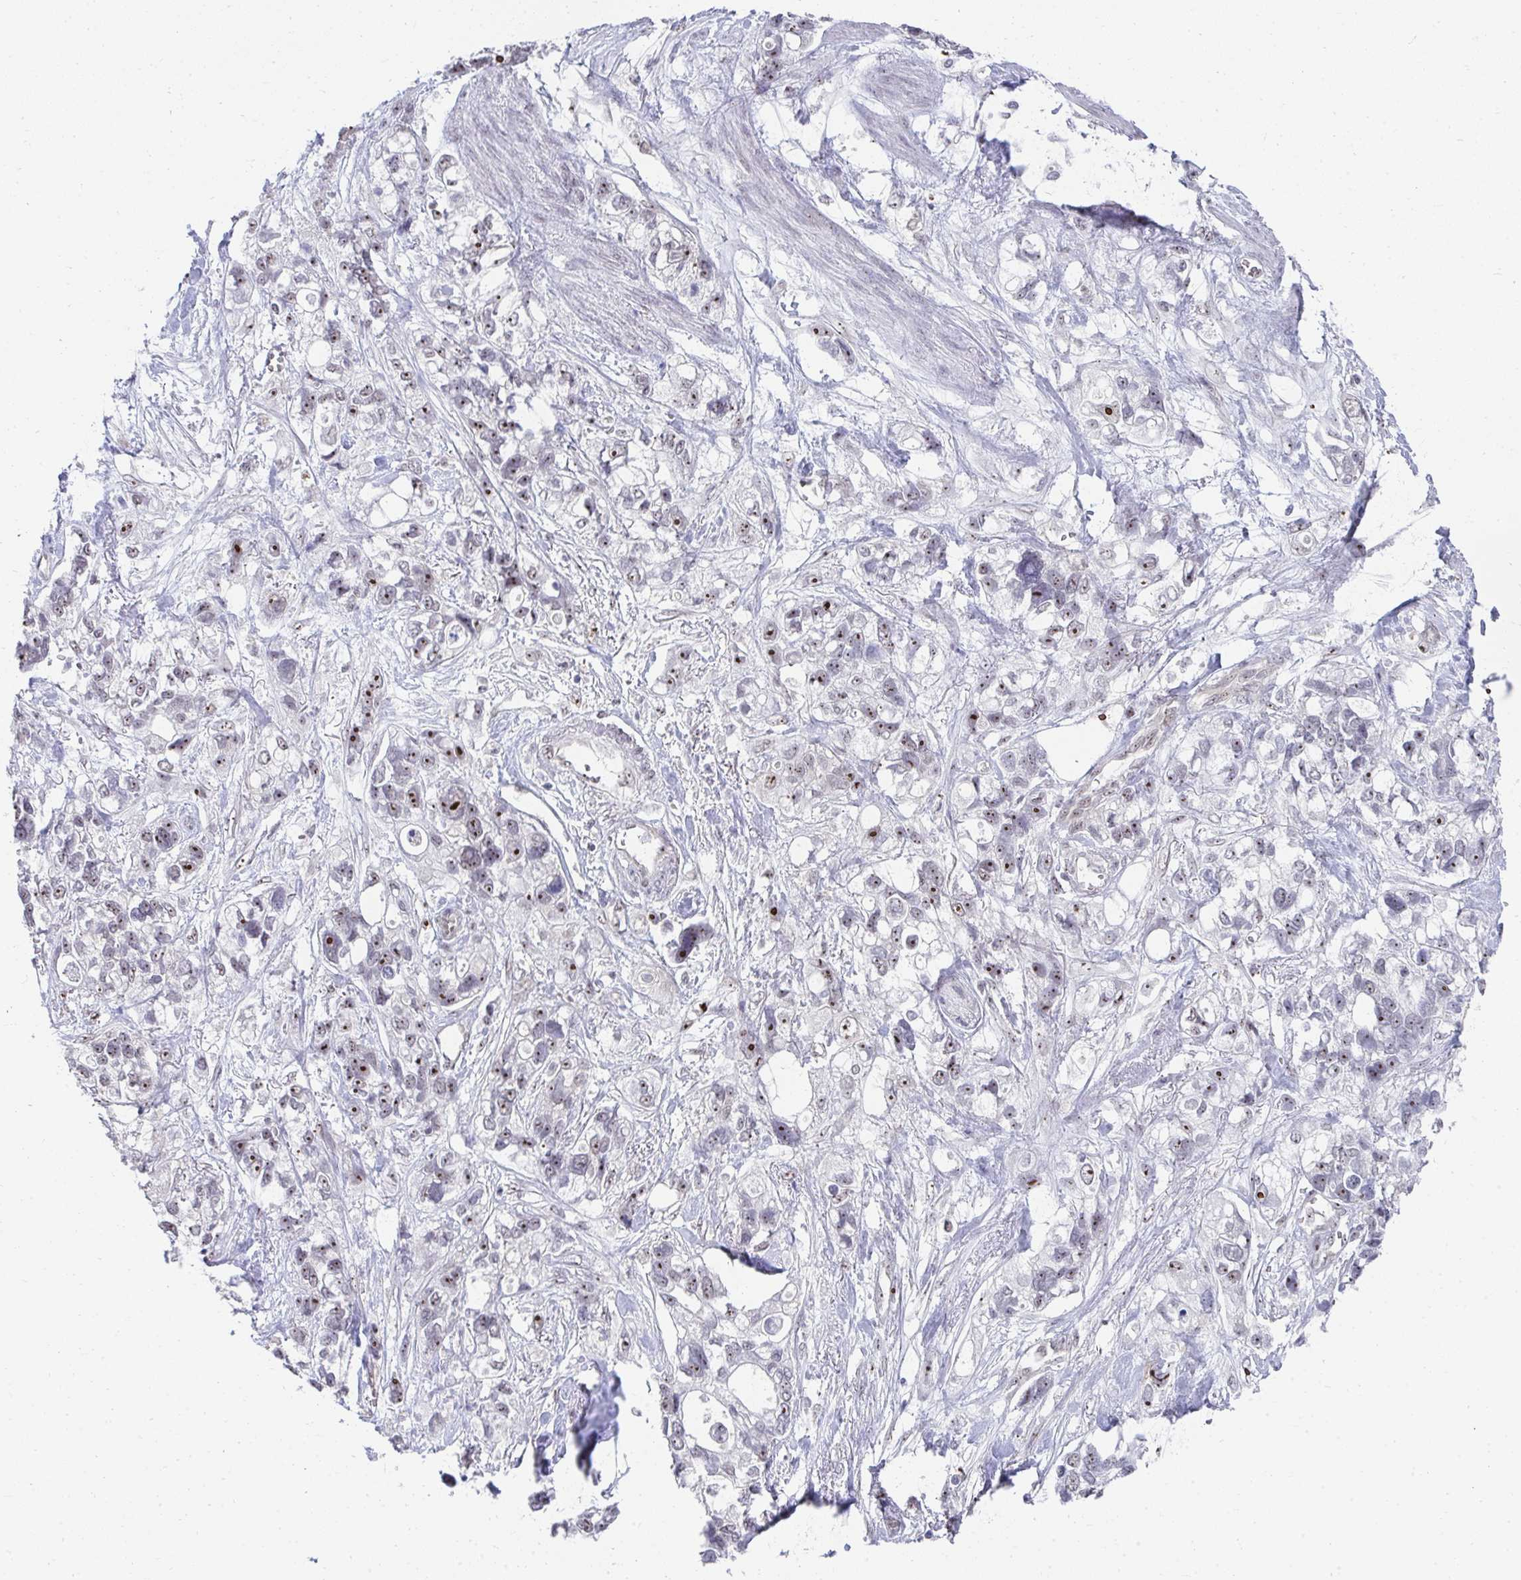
{"staining": {"intensity": "moderate", "quantity": "25%-75%", "location": "nuclear"}, "tissue": "stomach cancer", "cell_type": "Tumor cells", "image_type": "cancer", "snomed": [{"axis": "morphology", "description": "Adenocarcinoma, NOS"}, {"axis": "topography", "description": "Stomach, upper"}], "caption": "Adenocarcinoma (stomach) stained with IHC displays moderate nuclear positivity in about 25%-75% of tumor cells.", "gene": "HIRA", "patient": {"sex": "female", "age": 81}}